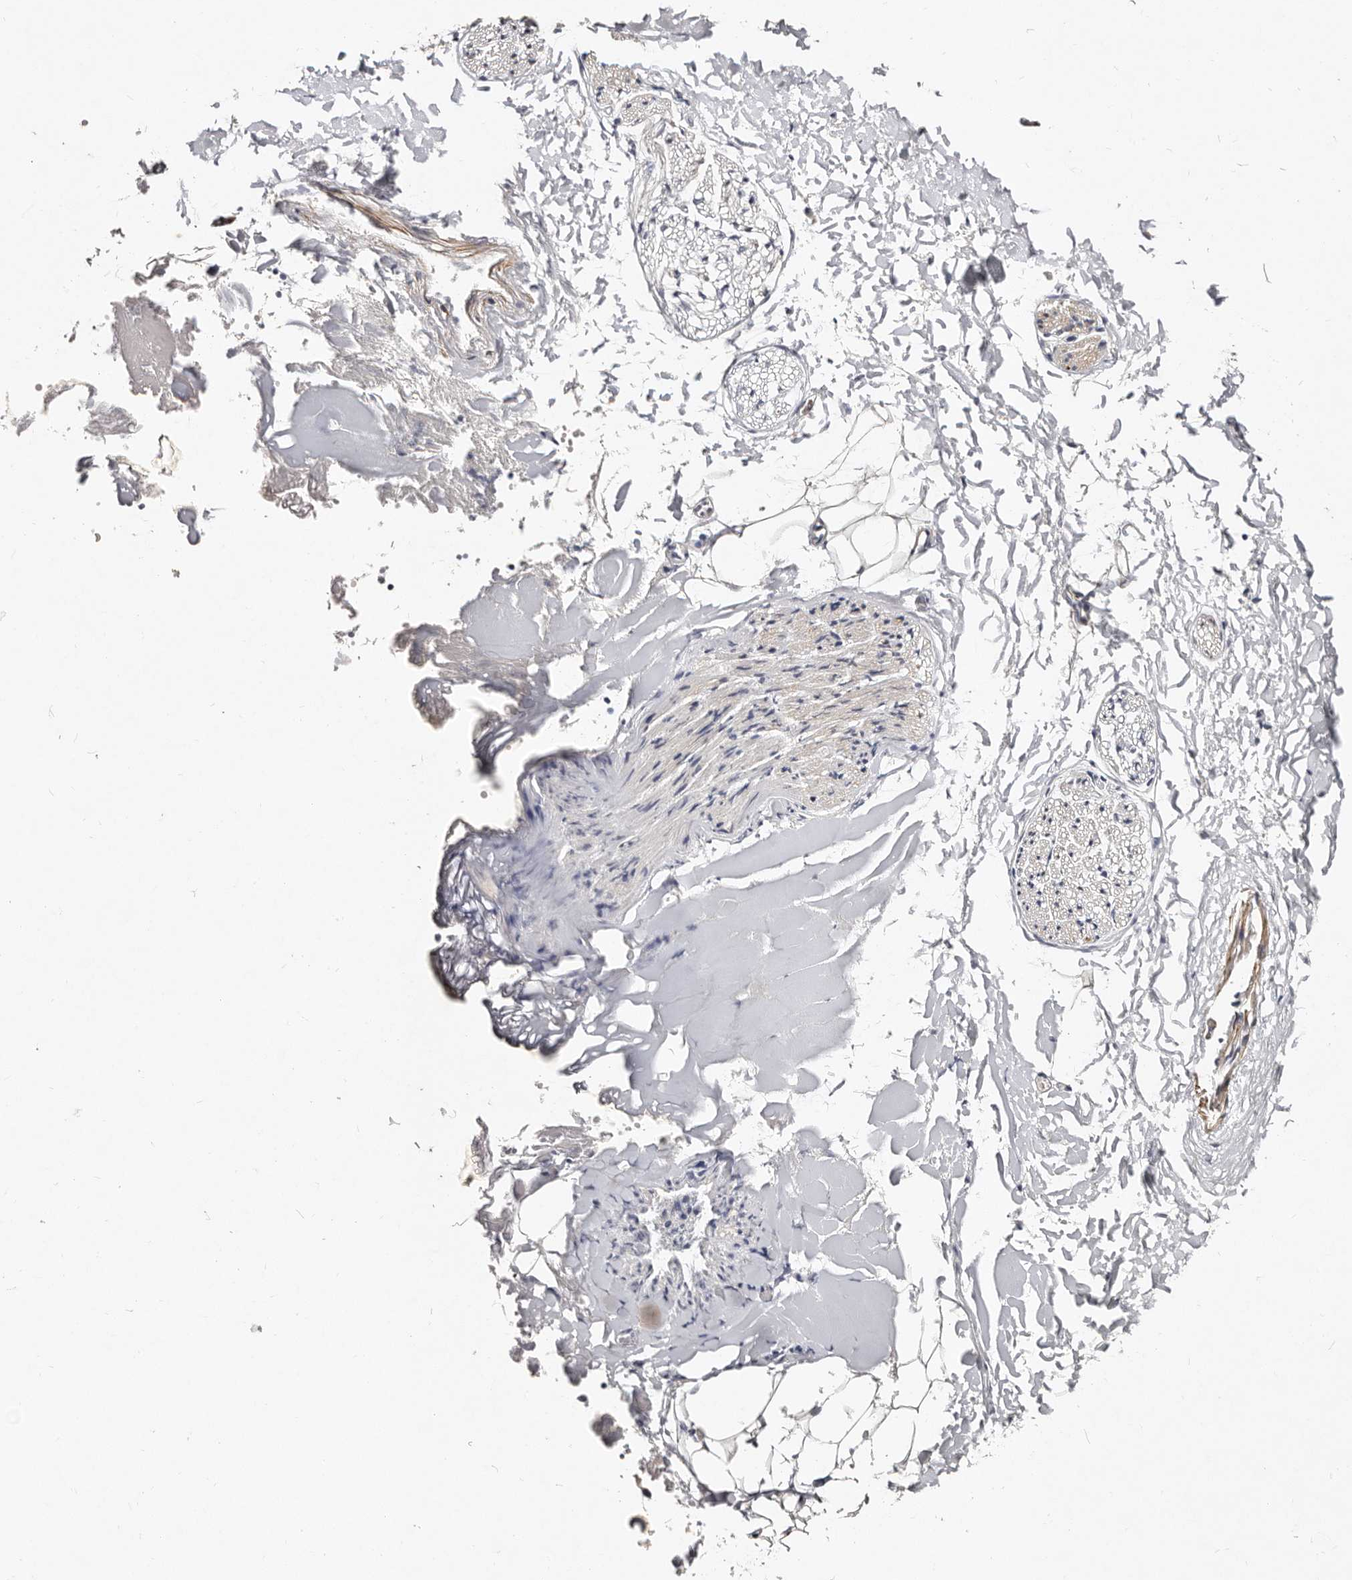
{"staining": {"intensity": "negative", "quantity": "none", "location": "none"}, "tissue": "adipose tissue", "cell_type": "Adipocytes", "image_type": "normal", "snomed": [{"axis": "morphology", "description": "Normal tissue, NOS"}, {"axis": "morphology", "description": "Adenocarcinoma, NOS"}, {"axis": "topography", "description": "Smooth muscle"}, {"axis": "topography", "description": "Colon"}], "caption": "Photomicrograph shows no protein staining in adipocytes of unremarkable adipose tissue.", "gene": "MRPS33", "patient": {"sex": "male", "age": 14}}